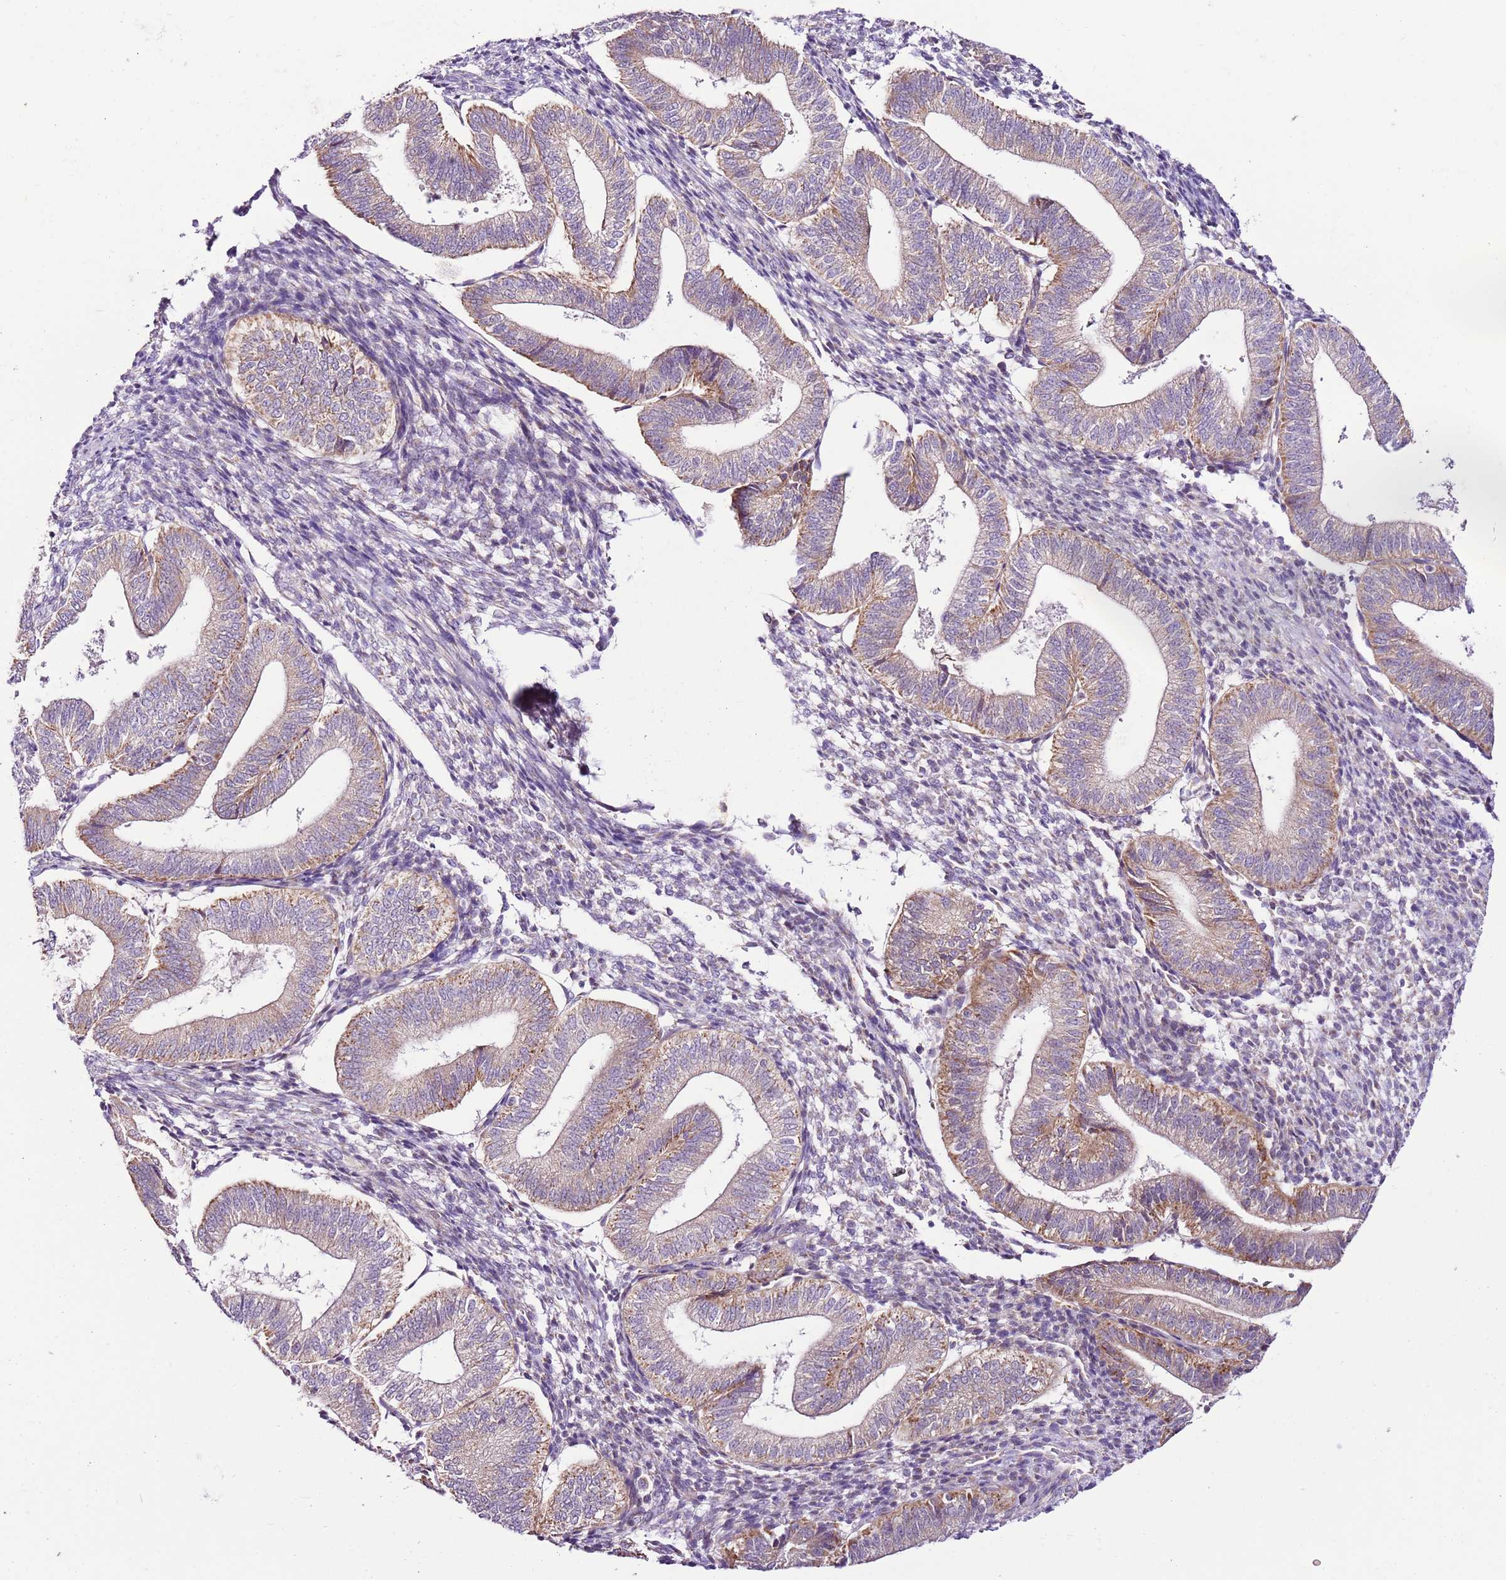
{"staining": {"intensity": "negative", "quantity": "none", "location": "none"}, "tissue": "endometrium", "cell_type": "Cells in endometrial stroma", "image_type": "normal", "snomed": [{"axis": "morphology", "description": "Normal tissue, NOS"}, {"axis": "topography", "description": "Endometrium"}], "caption": "Immunohistochemical staining of unremarkable endometrium exhibits no significant staining in cells in endometrial stroma. The staining was performed using DAB to visualize the protein expression in brown, while the nuclei were stained in blue with hematoxylin (Magnification: 20x).", "gene": "MRPL36", "patient": {"sex": "female", "age": 34}}